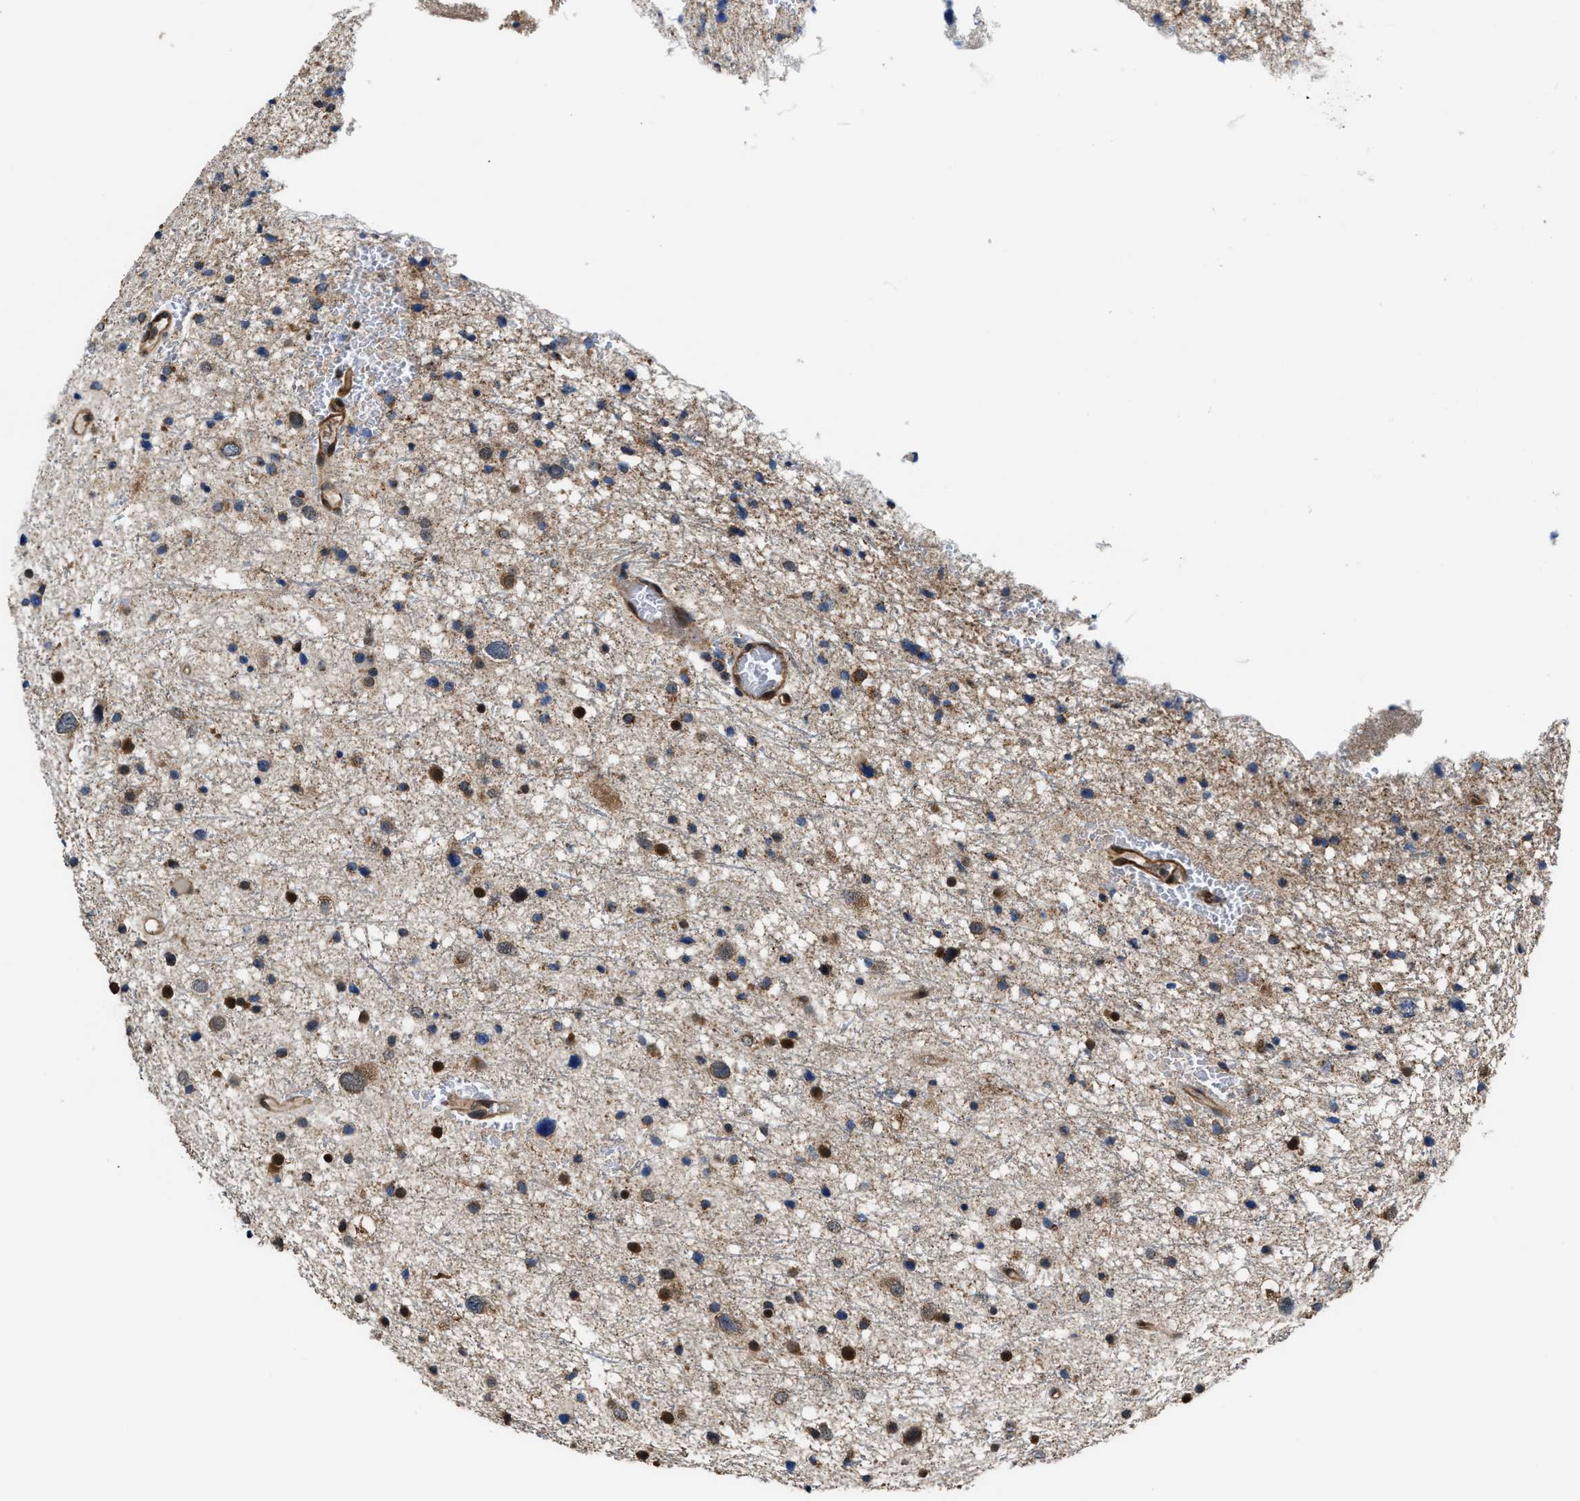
{"staining": {"intensity": "moderate", "quantity": ">75%", "location": "cytoplasmic/membranous,nuclear"}, "tissue": "glioma", "cell_type": "Tumor cells", "image_type": "cancer", "snomed": [{"axis": "morphology", "description": "Glioma, malignant, Low grade"}, {"axis": "topography", "description": "Brain"}], "caption": "Tumor cells show medium levels of moderate cytoplasmic/membranous and nuclear staining in about >75% of cells in human glioma.", "gene": "PPA1", "patient": {"sex": "female", "age": 37}}